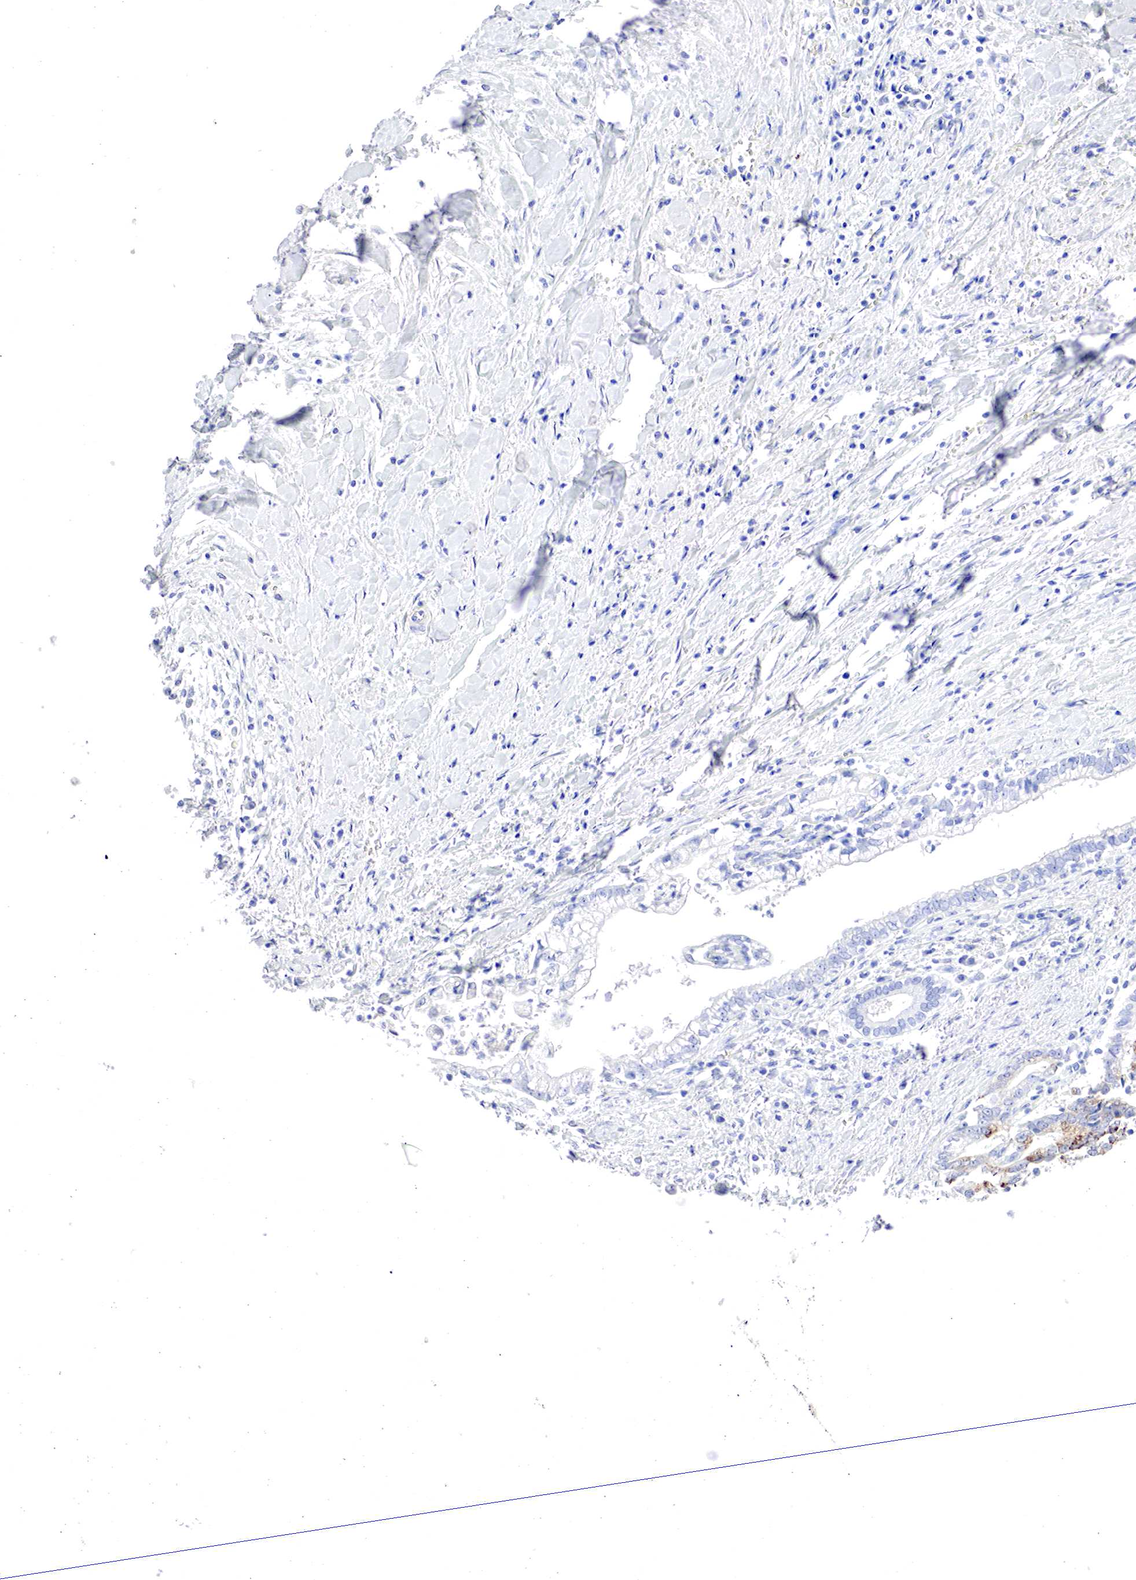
{"staining": {"intensity": "negative", "quantity": "none", "location": "none"}, "tissue": "liver cancer", "cell_type": "Tumor cells", "image_type": "cancer", "snomed": [{"axis": "morphology", "description": "Cholangiocarcinoma"}, {"axis": "topography", "description": "Liver"}], "caption": "DAB immunohistochemical staining of liver cancer displays no significant expression in tumor cells. (DAB immunohistochemistry (IHC), high magnification).", "gene": "OTC", "patient": {"sex": "male", "age": 57}}